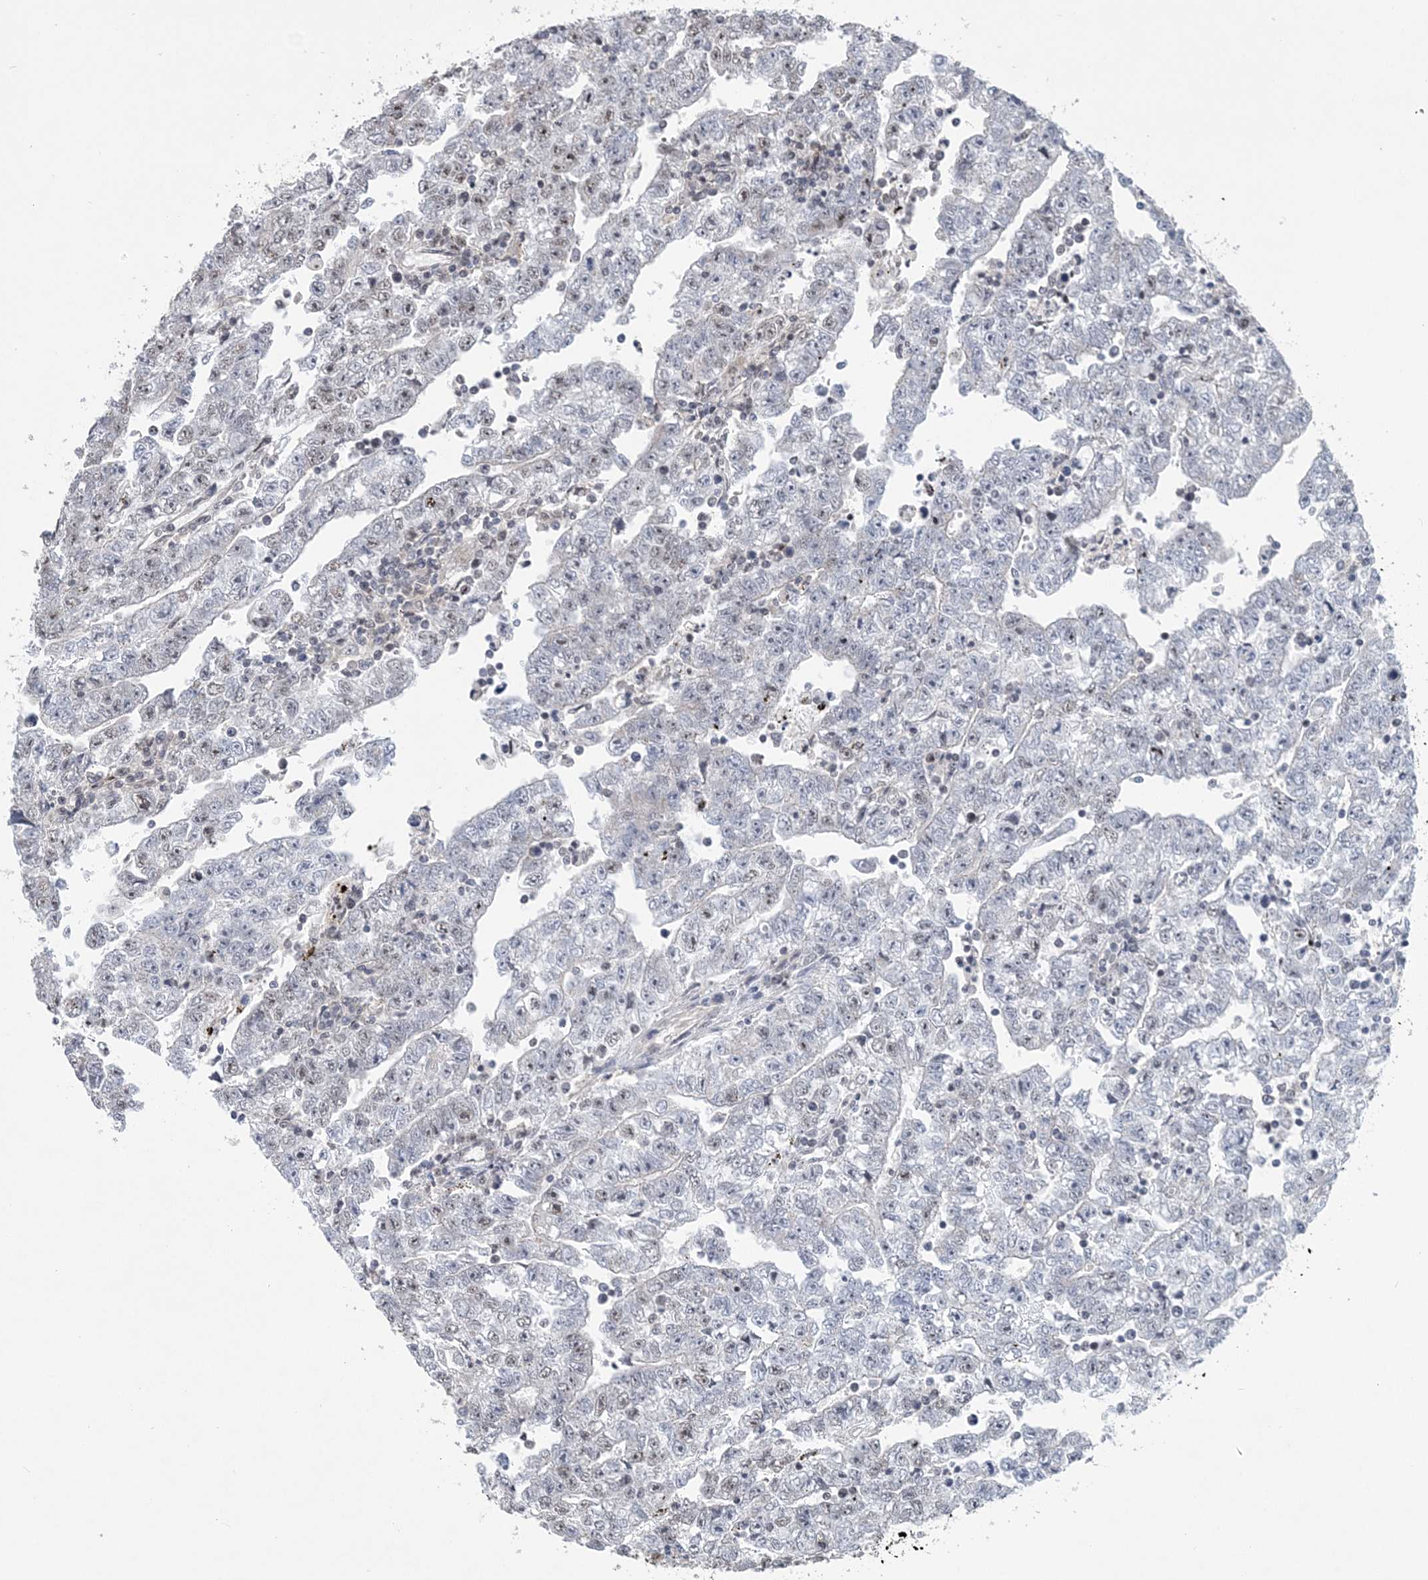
{"staining": {"intensity": "moderate", "quantity": "<25%", "location": "nuclear"}, "tissue": "testis cancer", "cell_type": "Tumor cells", "image_type": "cancer", "snomed": [{"axis": "morphology", "description": "Carcinoma, Embryonal, NOS"}, {"axis": "topography", "description": "Testis"}], "caption": "Immunohistochemical staining of human testis cancer demonstrates low levels of moderate nuclear protein positivity in approximately <25% of tumor cells. (DAB IHC, brown staining for protein, blue staining for nuclei).", "gene": "CCDC152", "patient": {"sex": "male", "age": 25}}